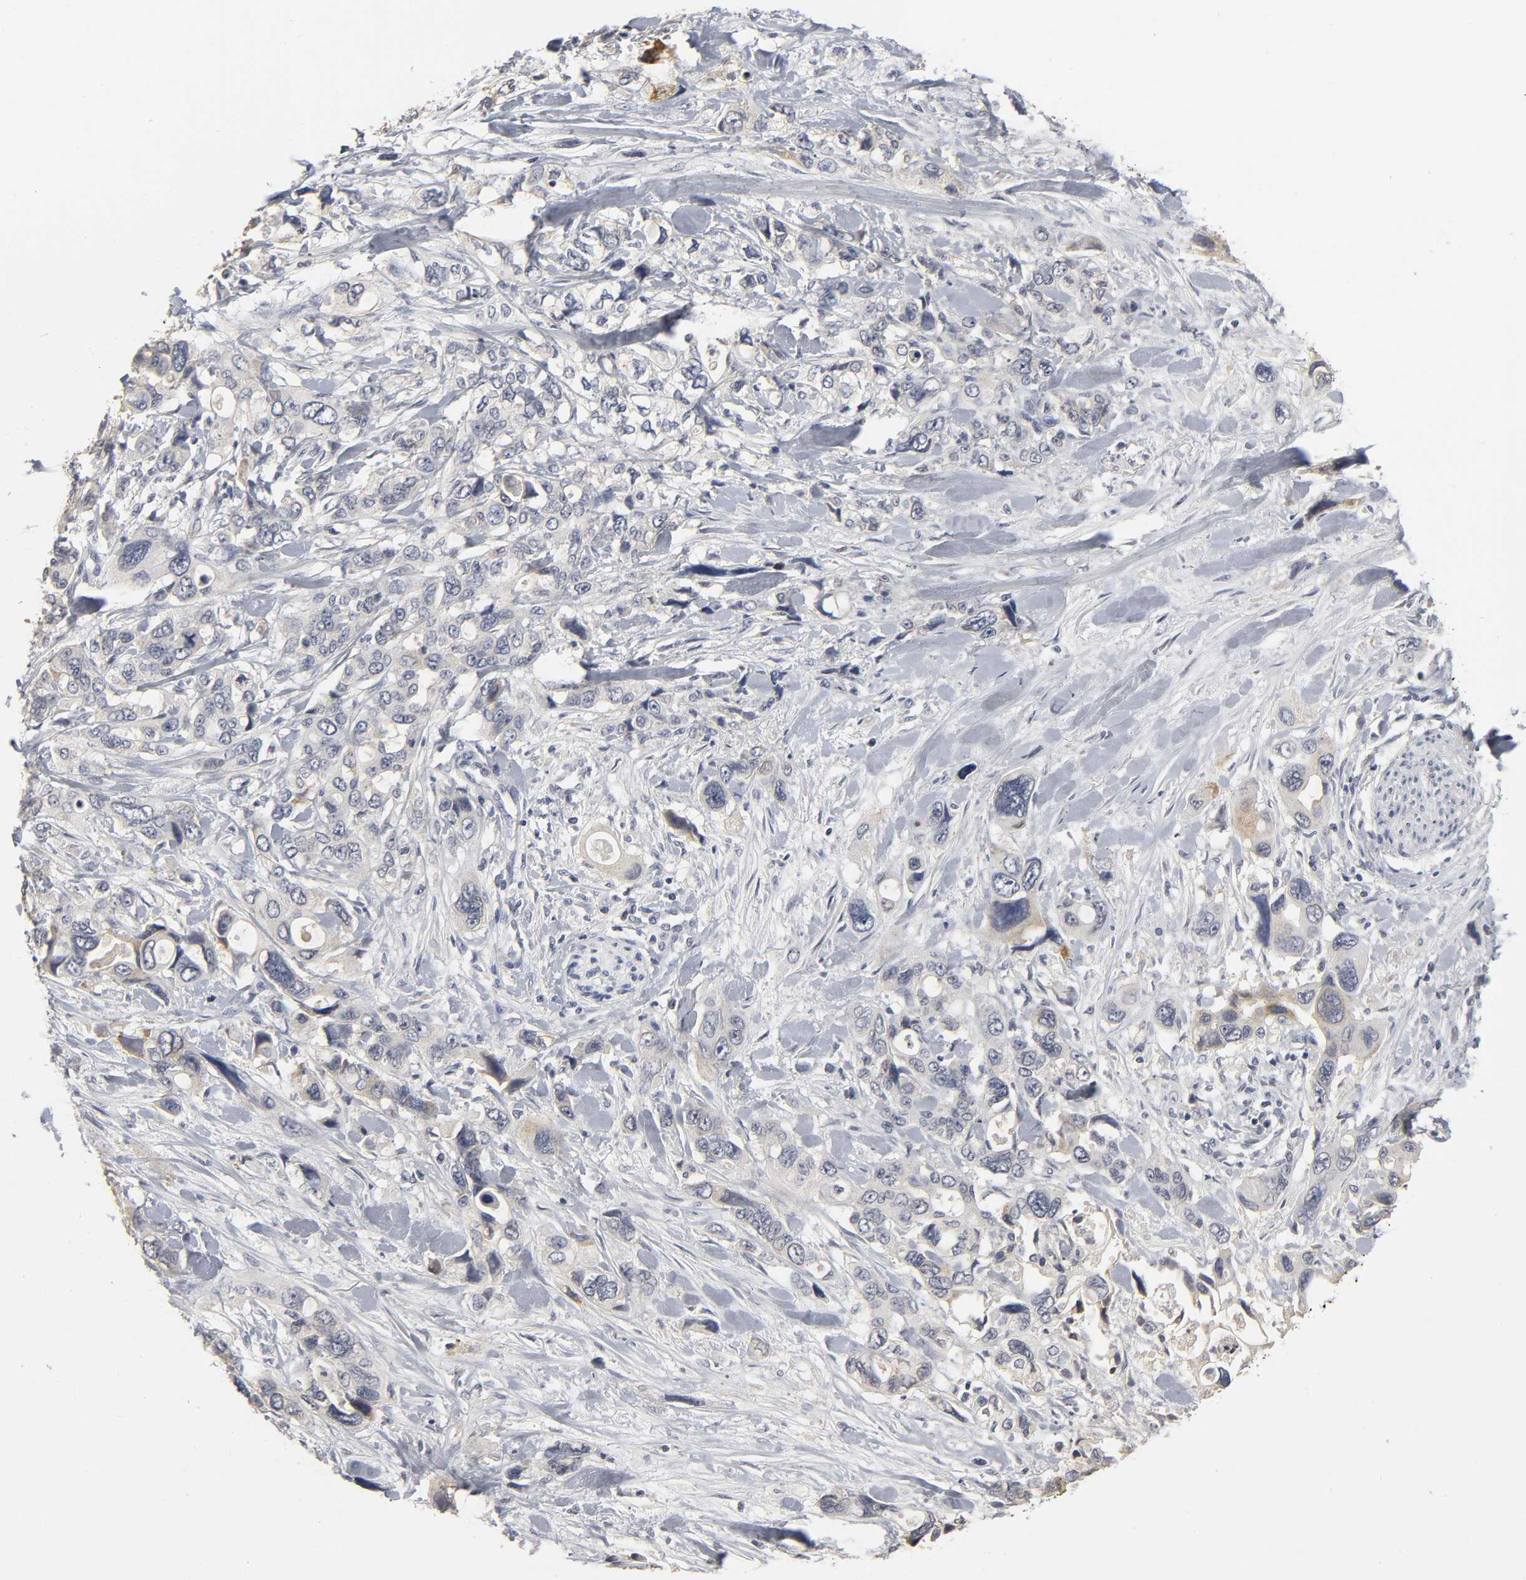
{"staining": {"intensity": "negative", "quantity": "none", "location": "none"}, "tissue": "pancreatic cancer", "cell_type": "Tumor cells", "image_type": "cancer", "snomed": [{"axis": "morphology", "description": "Adenocarcinoma, NOS"}, {"axis": "topography", "description": "Pancreas"}], "caption": "There is no significant staining in tumor cells of adenocarcinoma (pancreatic).", "gene": "TCAP", "patient": {"sex": "male", "age": 46}}